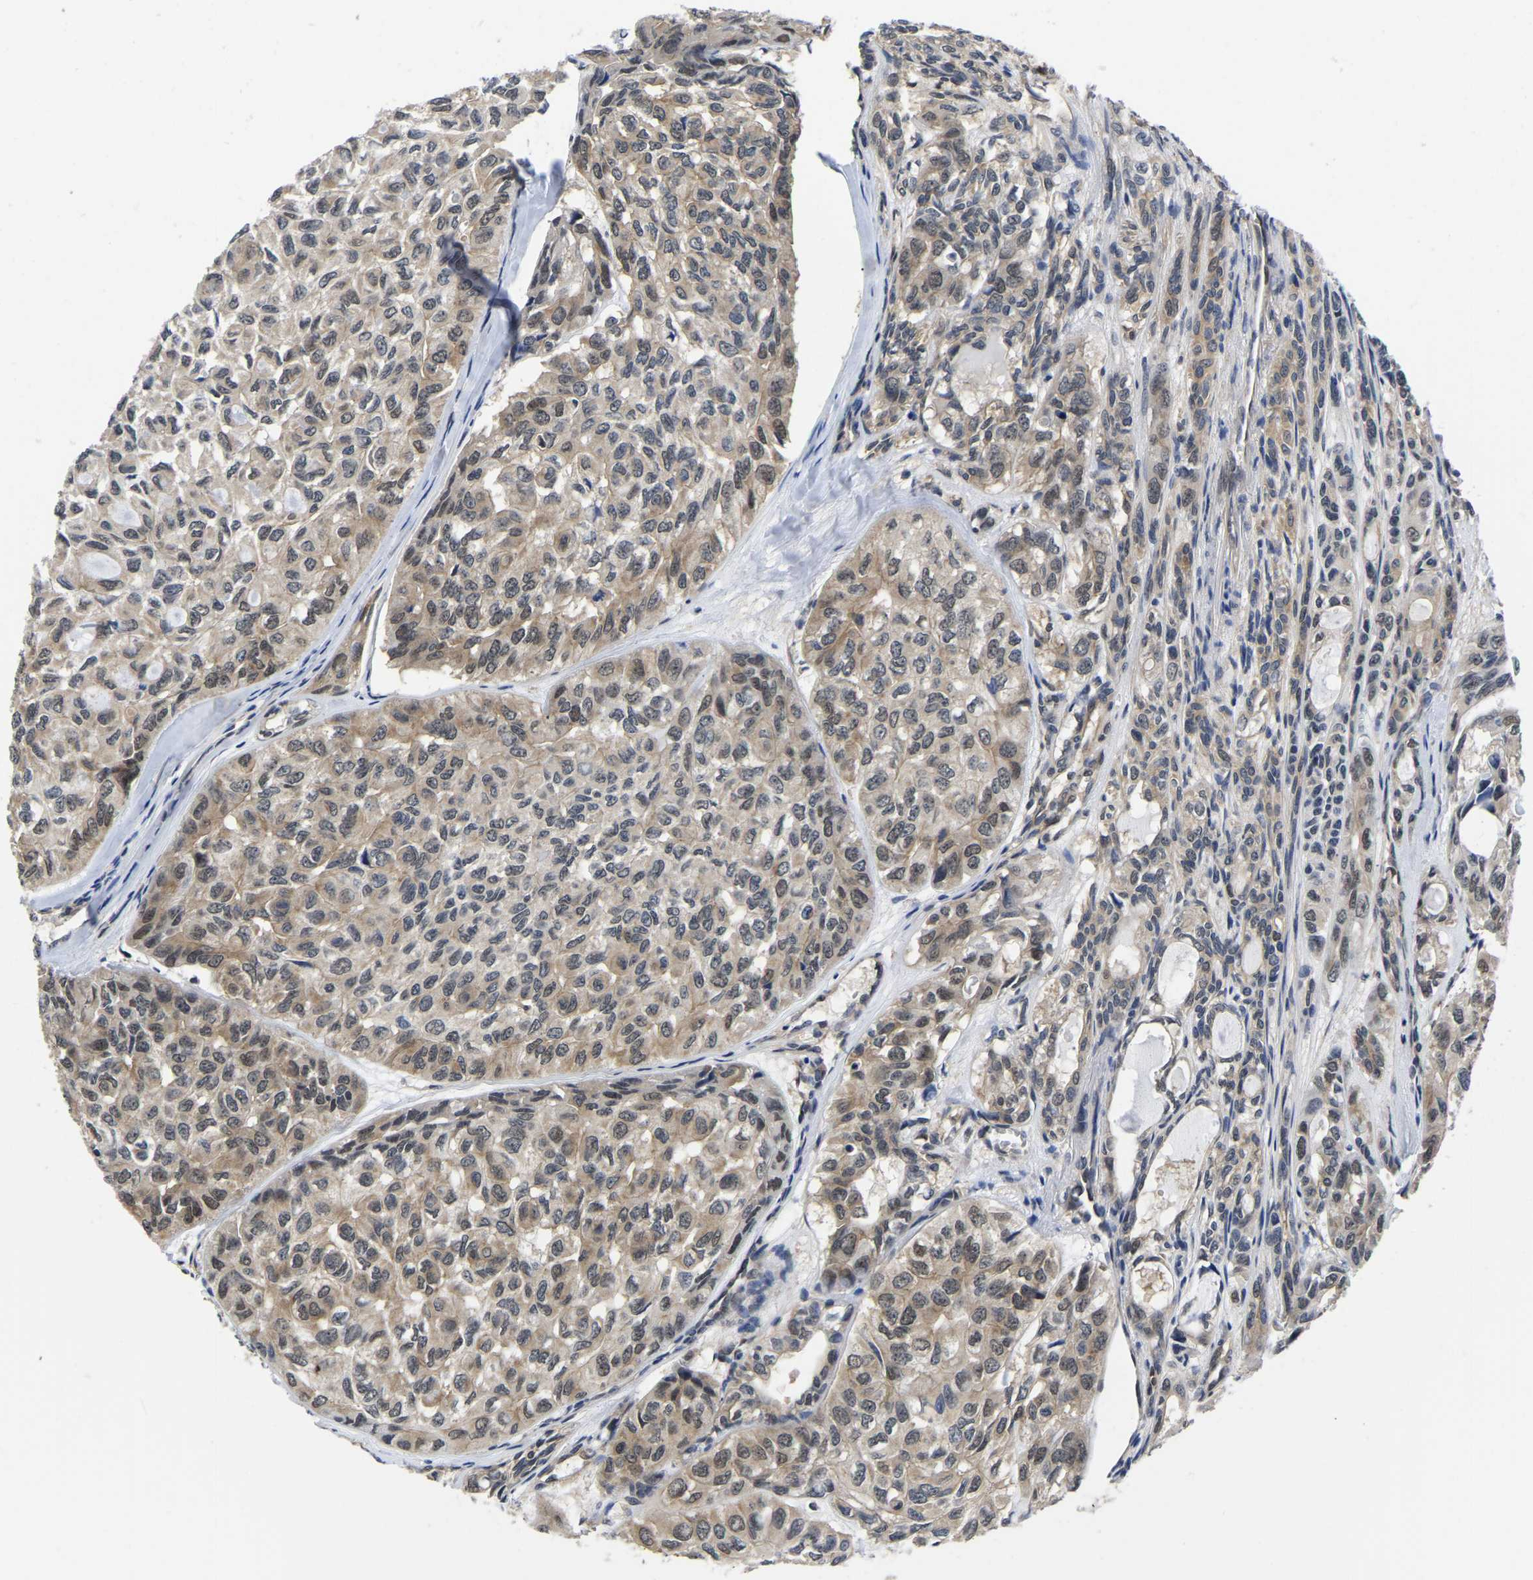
{"staining": {"intensity": "weak", "quantity": ">75%", "location": "cytoplasmic/membranous,nuclear"}, "tissue": "head and neck cancer", "cell_type": "Tumor cells", "image_type": "cancer", "snomed": [{"axis": "morphology", "description": "Adenocarcinoma, NOS"}, {"axis": "topography", "description": "Salivary gland, NOS"}, {"axis": "topography", "description": "Head-Neck"}], "caption": "The micrograph demonstrates immunohistochemical staining of head and neck cancer (adenocarcinoma). There is weak cytoplasmic/membranous and nuclear expression is present in approximately >75% of tumor cells.", "gene": "MCOLN2", "patient": {"sex": "female", "age": 76}}